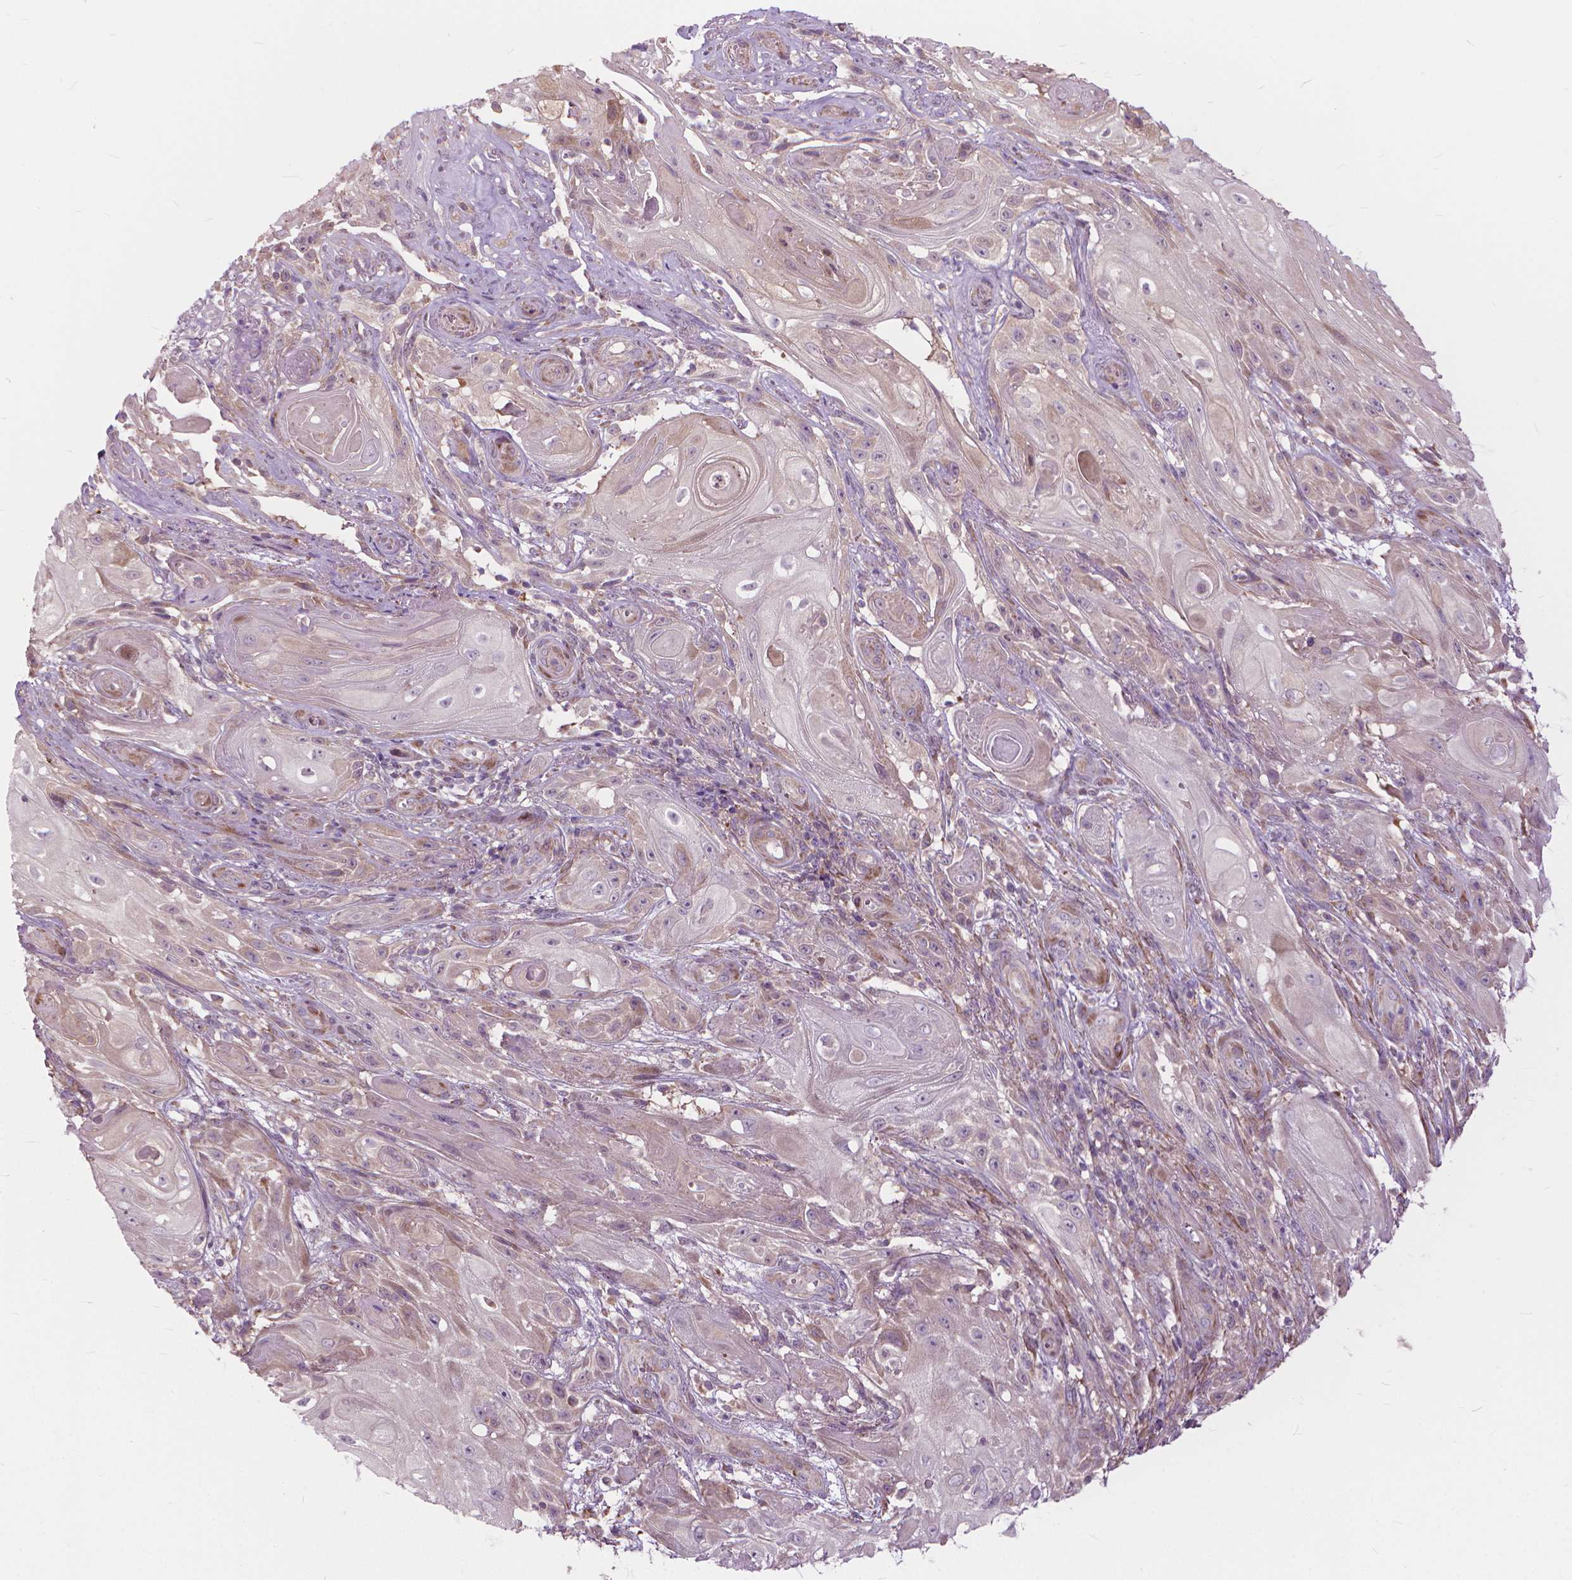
{"staining": {"intensity": "weak", "quantity": "<25%", "location": "cytoplasmic/membranous"}, "tissue": "skin cancer", "cell_type": "Tumor cells", "image_type": "cancer", "snomed": [{"axis": "morphology", "description": "Squamous cell carcinoma, NOS"}, {"axis": "topography", "description": "Skin"}], "caption": "There is no significant positivity in tumor cells of skin cancer (squamous cell carcinoma).", "gene": "NUDT1", "patient": {"sex": "male", "age": 62}}